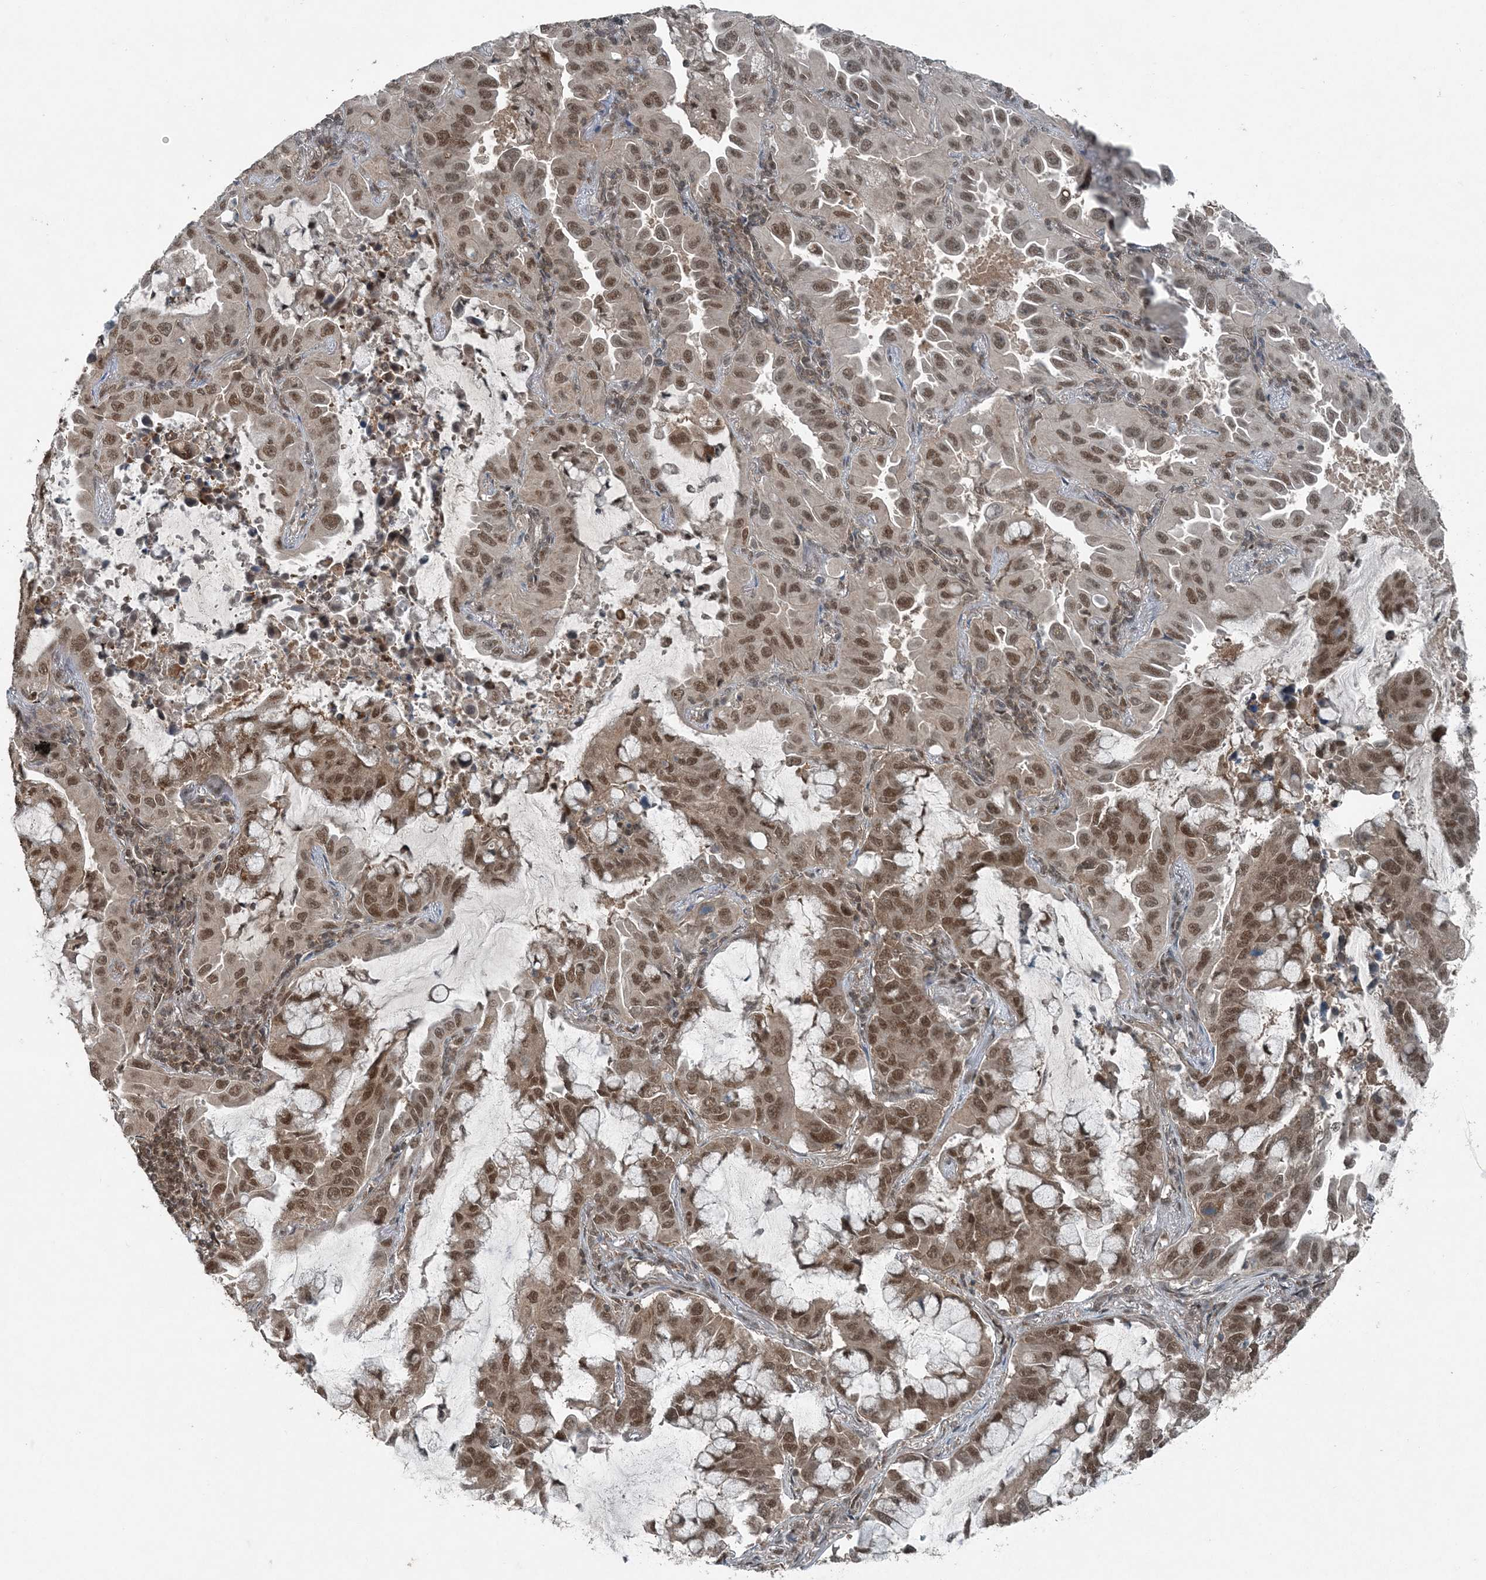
{"staining": {"intensity": "moderate", "quantity": ">75%", "location": "nuclear"}, "tissue": "lung cancer", "cell_type": "Tumor cells", "image_type": "cancer", "snomed": [{"axis": "morphology", "description": "Adenocarcinoma, NOS"}, {"axis": "topography", "description": "Lung"}], "caption": "This photomicrograph shows lung adenocarcinoma stained with immunohistochemistry to label a protein in brown. The nuclear of tumor cells show moderate positivity for the protein. Nuclei are counter-stained blue.", "gene": "COPS7B", "patient": {"sex": "male", "age": 64}}